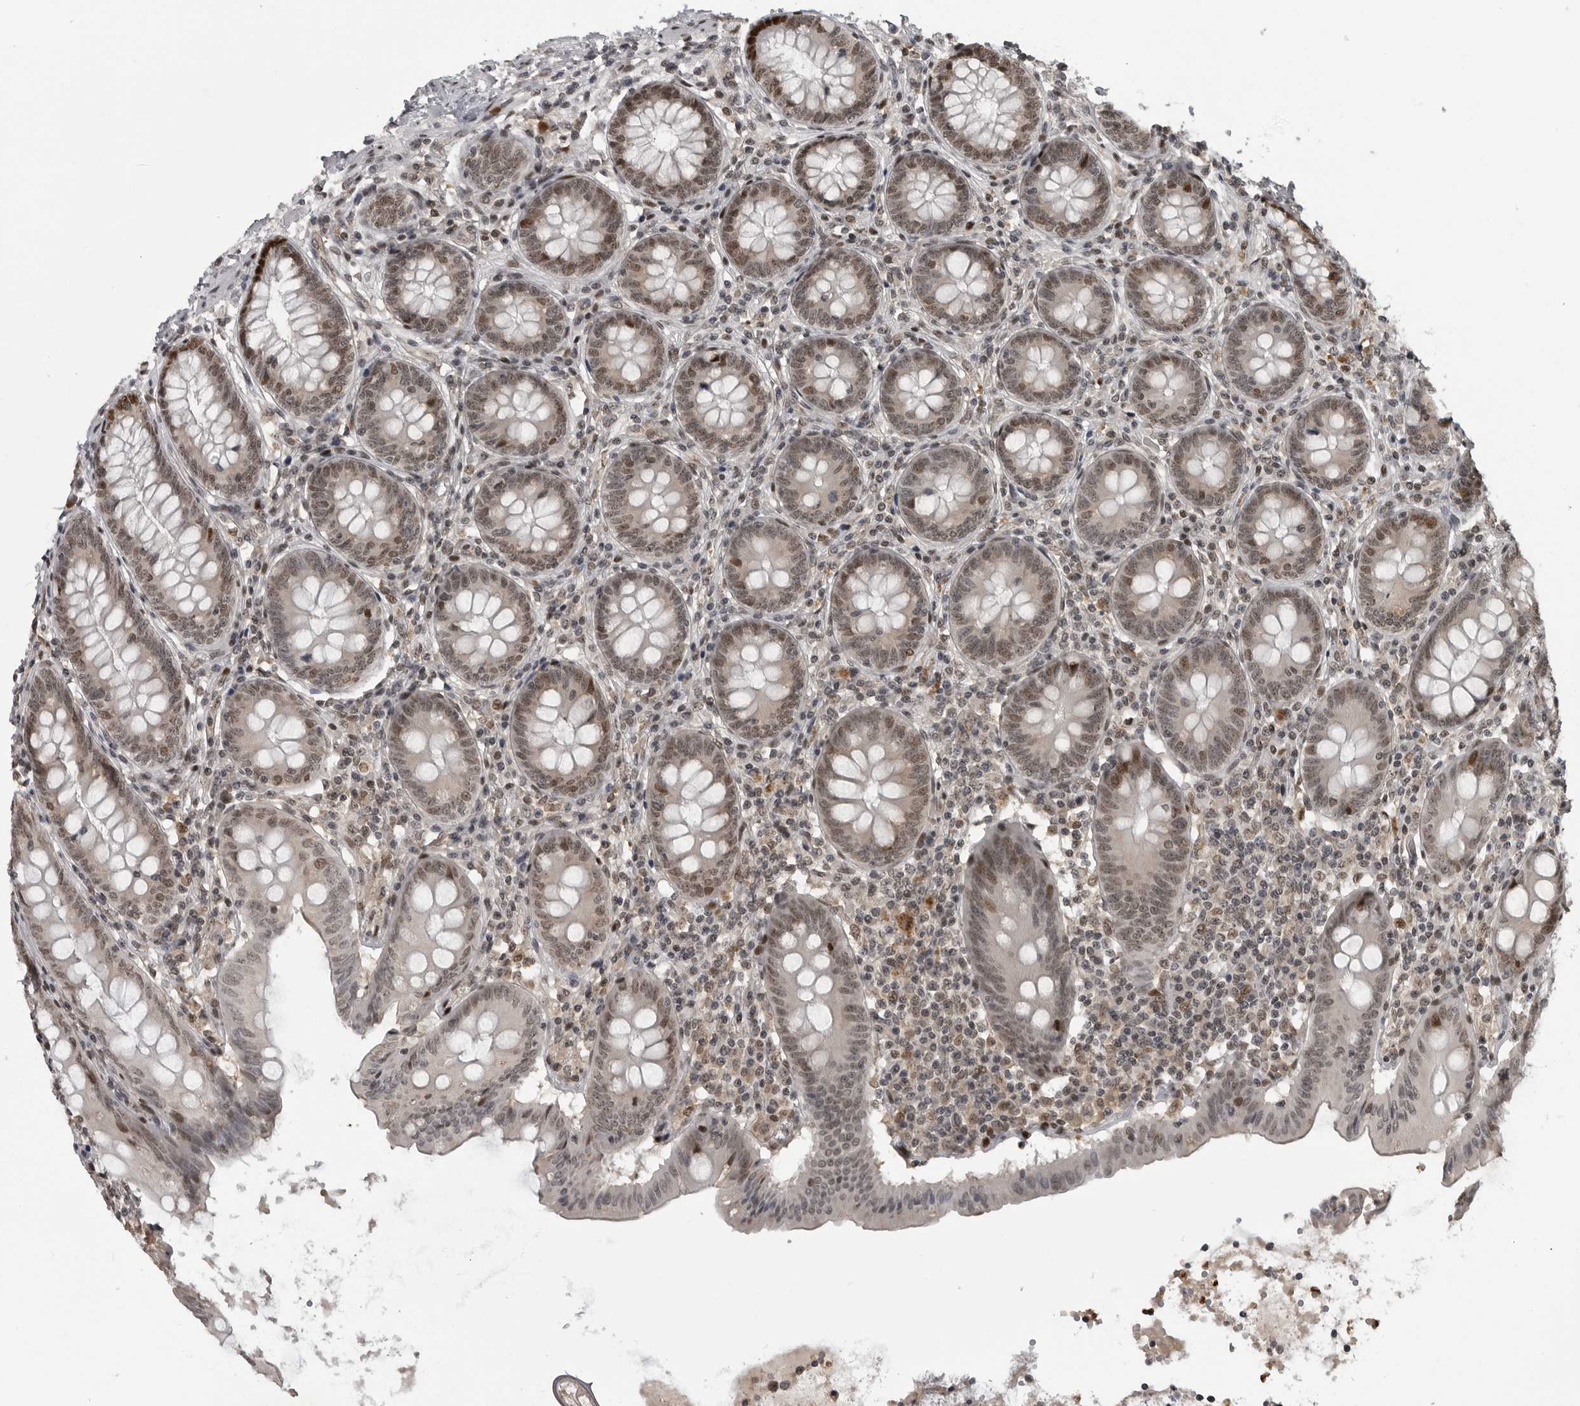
{"staining": {"intensity": "weak", "quantity": "25%-75%", "location": "nuclear"}, "tissue": "appendix", "cell_type": "Glandular cells", "image_type": "normal", "snomed": [{"axis": "morphology", "description": "Normal tissue, NOS"}, {"axis": "topography", "description": "Appendix"}], "caption": "Immunohistochemistry (IHC) staining of unremarkable appendix, which demonstrates low levels of weak nuclear expression in about 25%-75% of glandular cells indicating weak nuclear protein positivity. The staining was performed using DAB (3,3'-diaminobenzidine) (brown) for protein detection and nuclei were counterstained in hematoxylin (blue).", "gene": "C8orf58", "patient": {"sex": "female", "age": 54}}